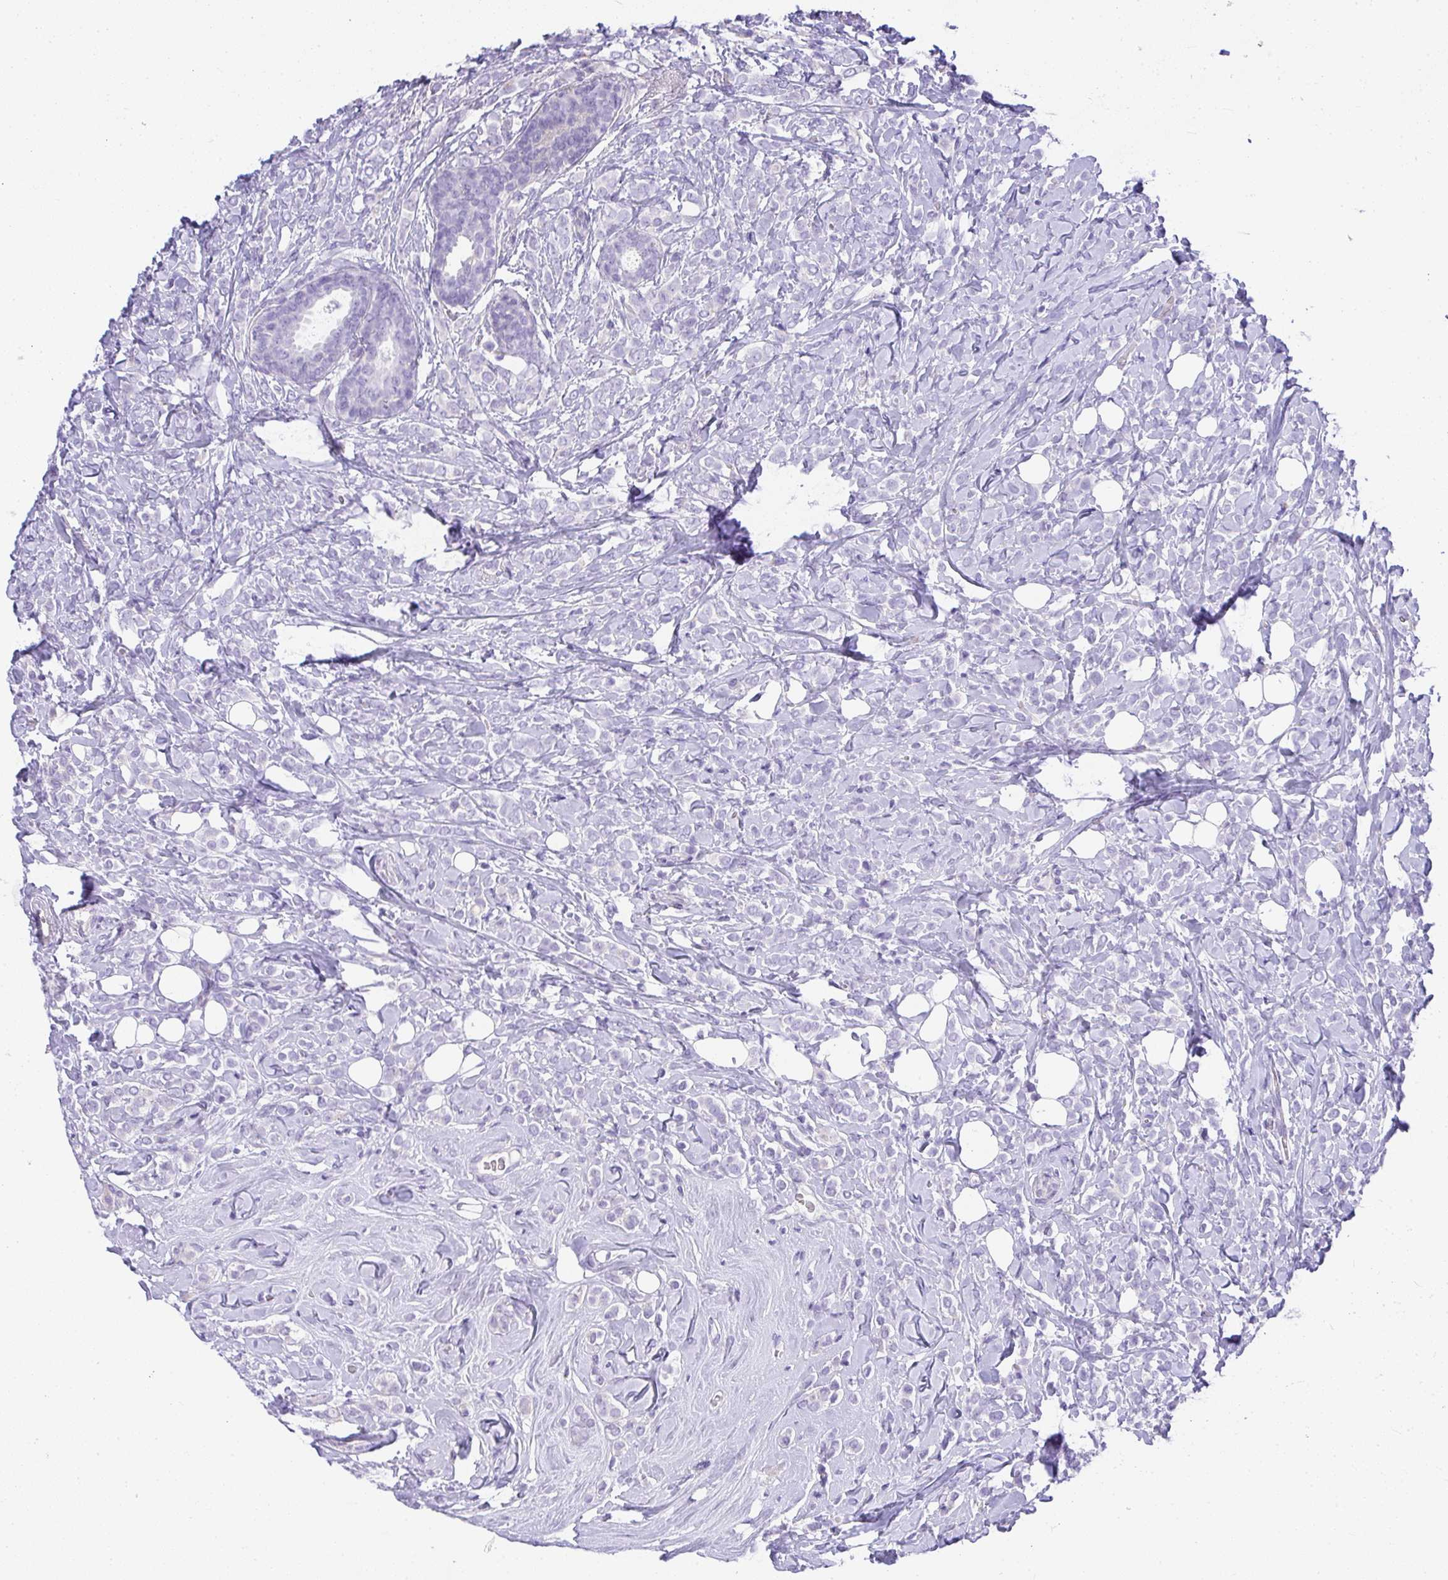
{"staining": {"intensity": "negative", "quantity": "none", "location": "none"}, "tissue": "breast cancer", "cell_type": "Tumor cells", "image_type": "cancer", "snomed": [{"axis": "morphology", "description": "Lobular carcinoma"}, {"axis": "topography", "description": "Breast"}], "caption": "DAB (3,3'-diaminobenzidine) immunohistochemical staining of human breast lobular carcinoma displays no significant expression in tumor cells.", "gene": "PLPPR3", "patient": {"sex": "female", "age": 49}}